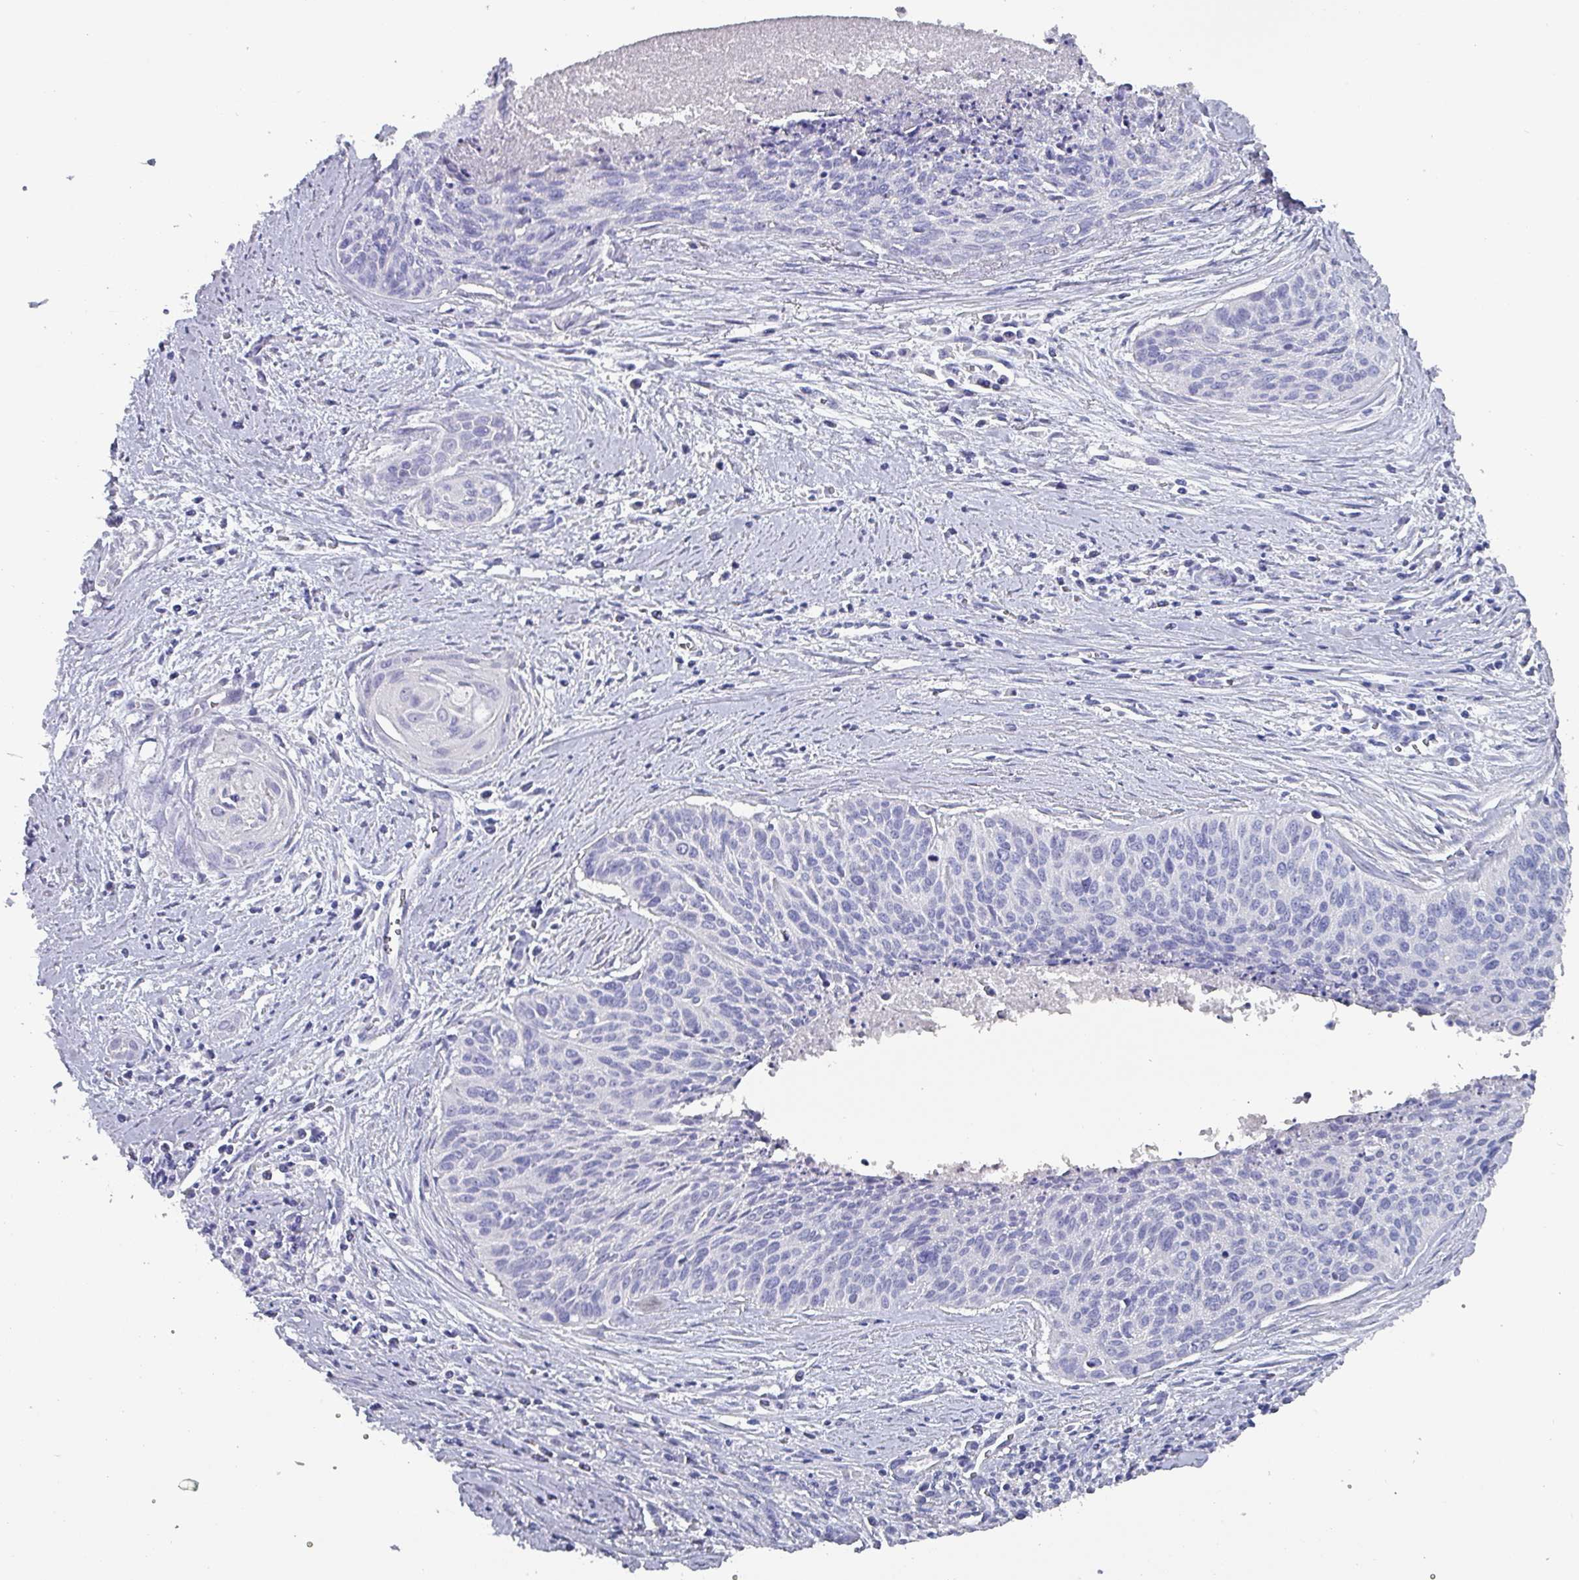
{"staining": {"intensity": "negative", "quantity": "none", "location": "none"}, "tissue": "cervical cancer", "cell_type": "Tumor cells", "image_type": "cancer", "snomed": [{"axis": "morphology", "description": "Squamous cell carcinoma, NOS"}, {"axis": "topography", "description": "Cervix"}], "caption": "This is an immunohistochemistry photomicrograph of human squamous cell carcinoma (cervical). There is no positivity in tumor cells.", "gene": "INS-IGF2", "patient": {"sex": "female", "age": 55}}